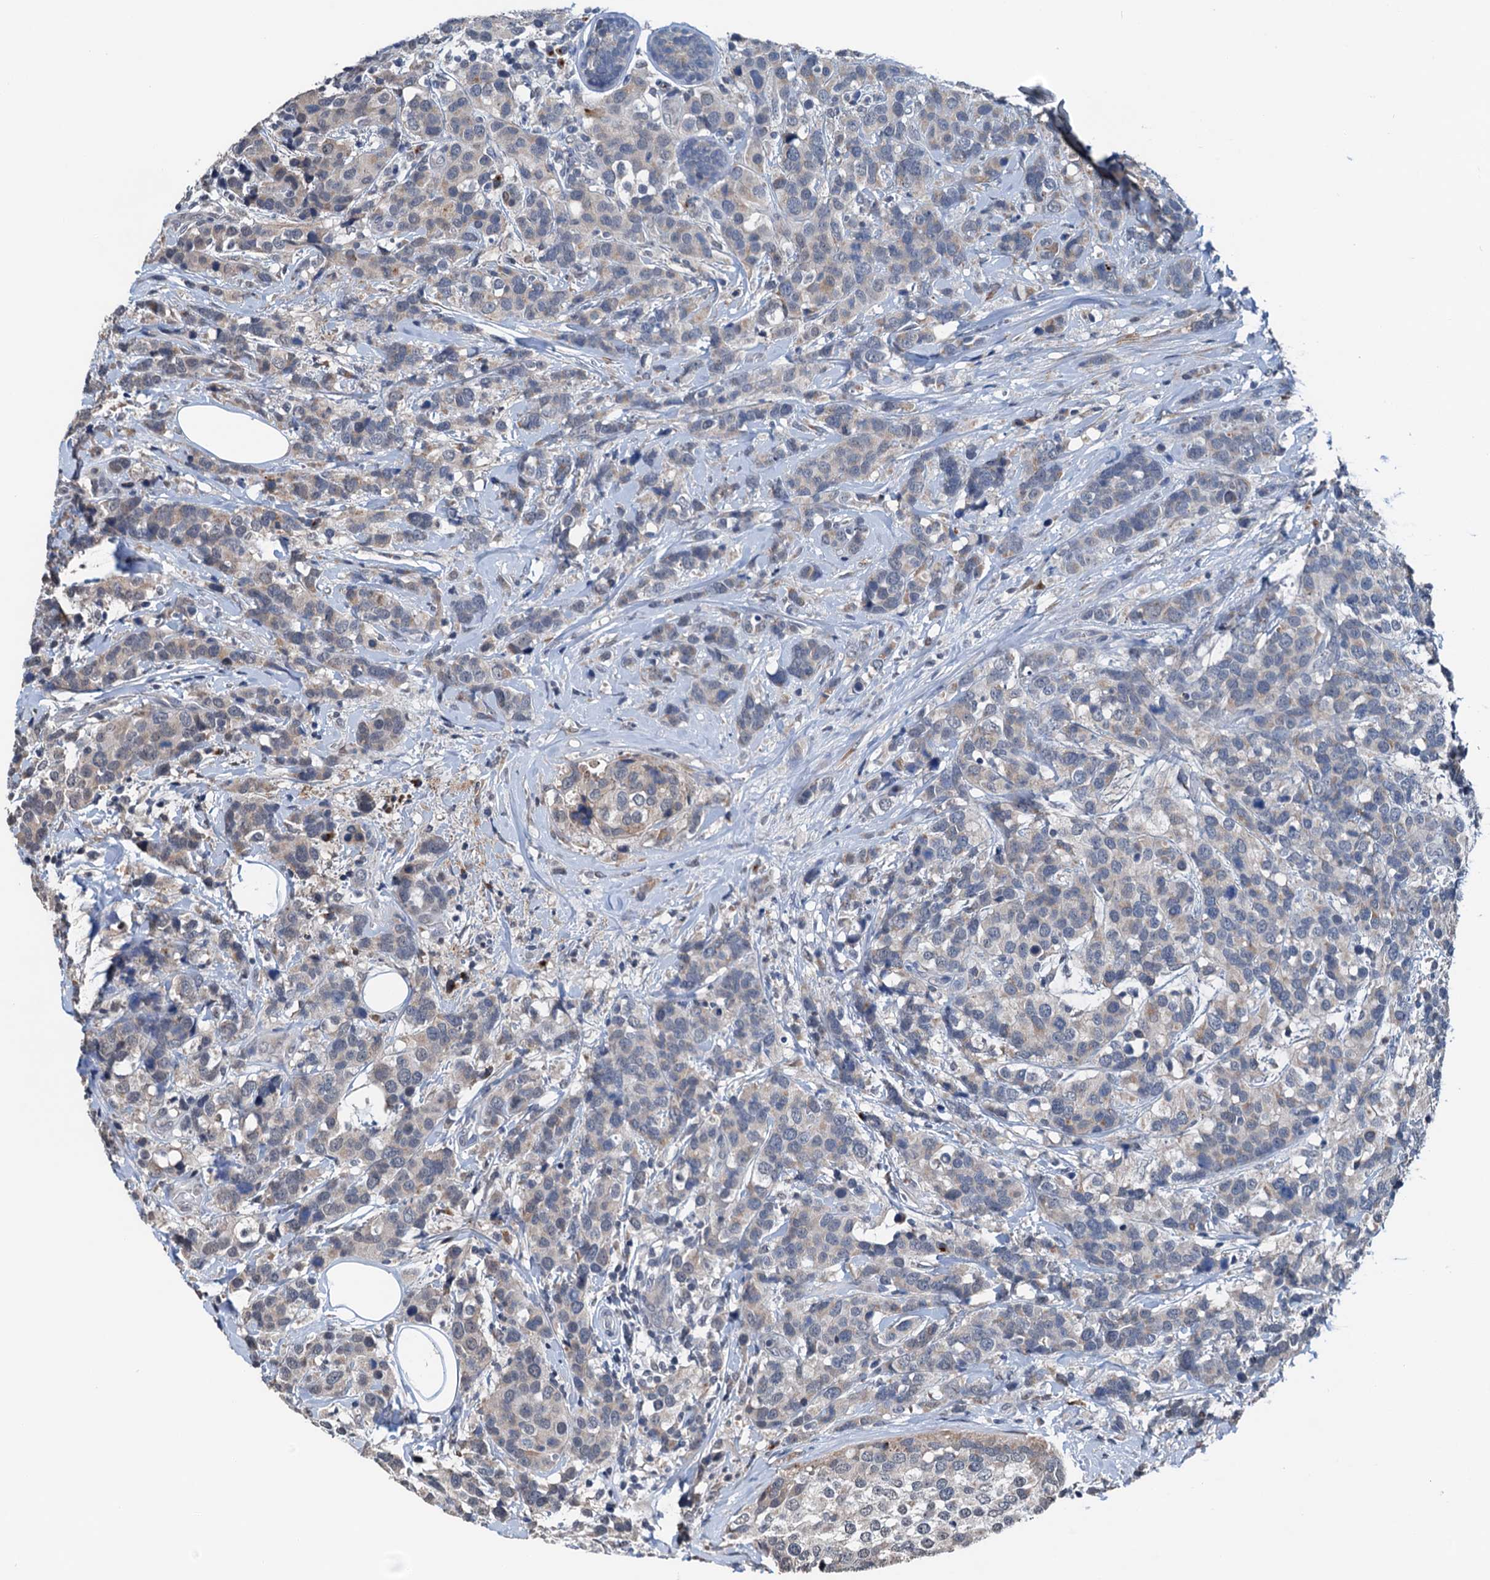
{"staining": {"intensity": "weak", "quantity": "<25%", "location": "cytoplasmic/membranous"}, "tissue": "breast cancer", "cell_type": "Tumor cells", "image_type": "cancer", "snomed": [{"axis": "morphology", "description": "Lobular carcinoma"}, {"axis": "topography", "description": "Breast"}], "caption": "IHC of human lobular carcinoma (breast) reveals no staining in tumor cells. Nuclei are stained in blue.", "gene": "SHLD1", "patient": {"sex": "female", "age": 59}}